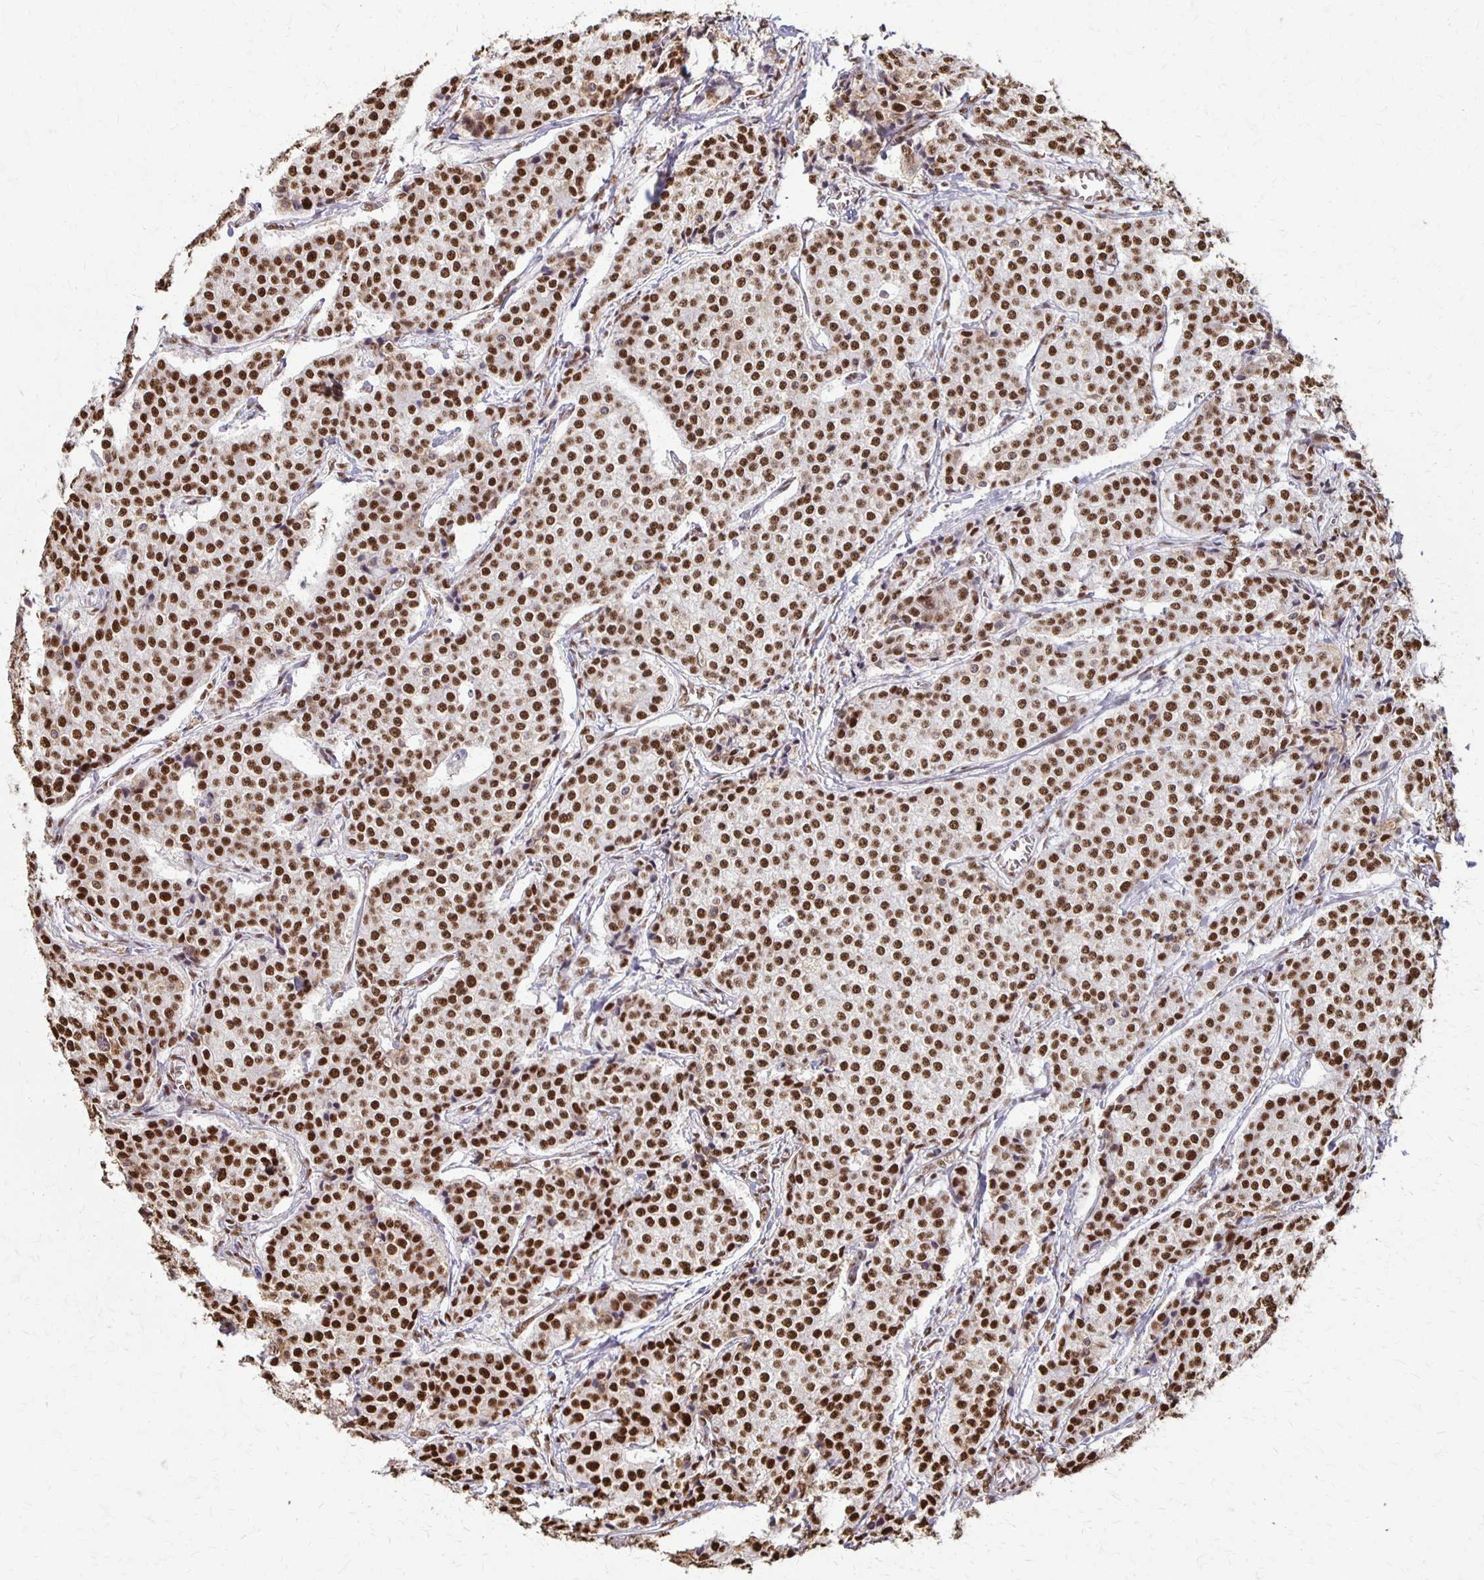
{"staining": {"intensity": "strong", "quantity": ">75%", "location": "nuclear"}, "tissue": "carcinoid", "cell_type": "Tumor cells", "image_type": "cancer", "snomed": [{"axis": "morphology", "description": "Carcinoid, malignant, NOS"}, {"axis": "topography", "description": "Small intestine"}], "caption": "Immunohistochemical staining of carcinoid (malignant) reveals strong nuclear protein staining in approximately >75% of tumor cells.", "gene": "XRCC6", "patient": {"sex": "female", "age": 64}}